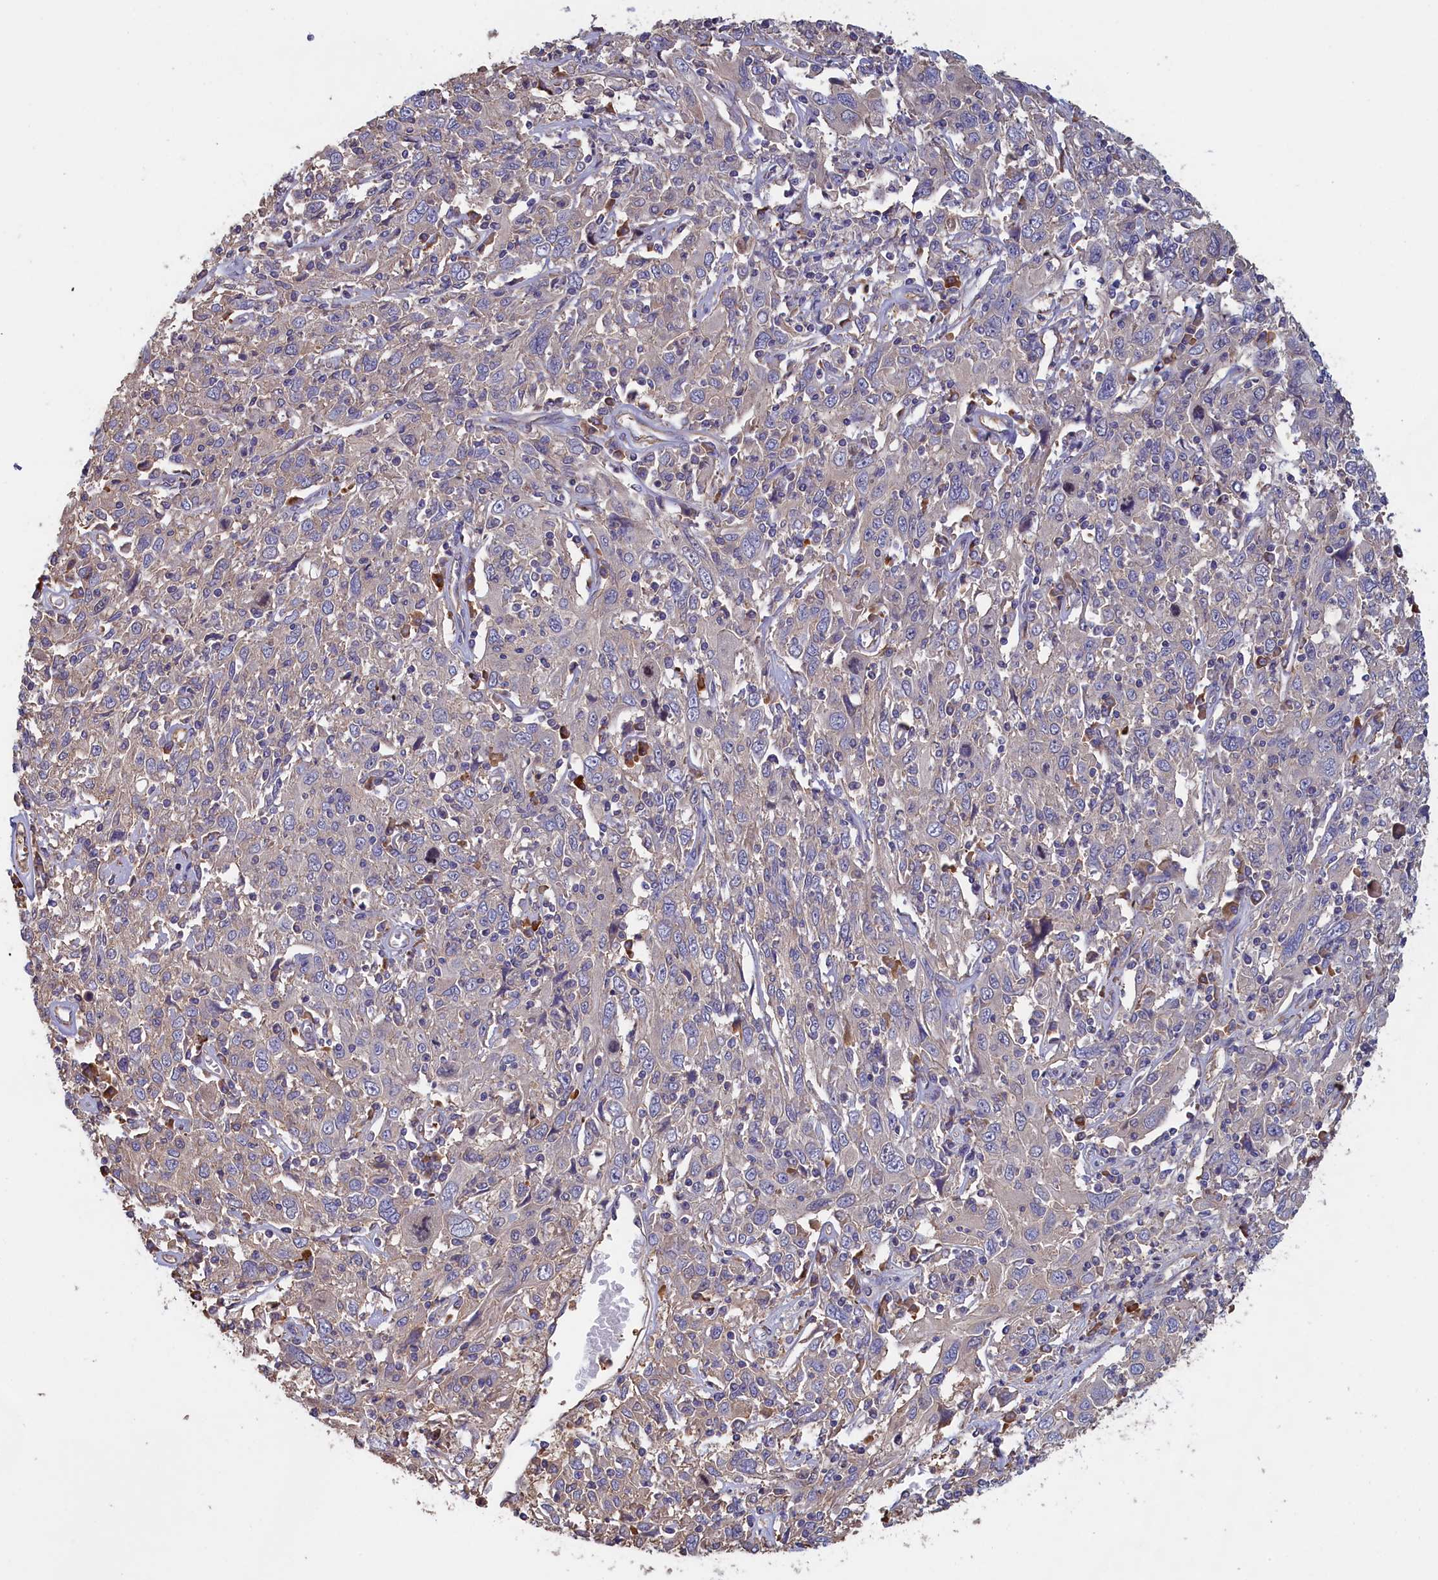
{"staining": {"intensity": "negative", "quantity": "none", "location": "none"}, "tissue": "cervical cancer", "cell_type": "Tumor cells", "image_type": "cancer", "snomed": [{"axis": "morphology", "description": "Squamous cell carcinoma, NOS"}, {"axis": "topography", "description": "Cervix"}], "caption": "Tumor cells are negative for protein expression in human cervical cancer (squamous cell carcinoma).", "gene": "ANKRD2", "patient": {"sex": "female", "age": 46}}